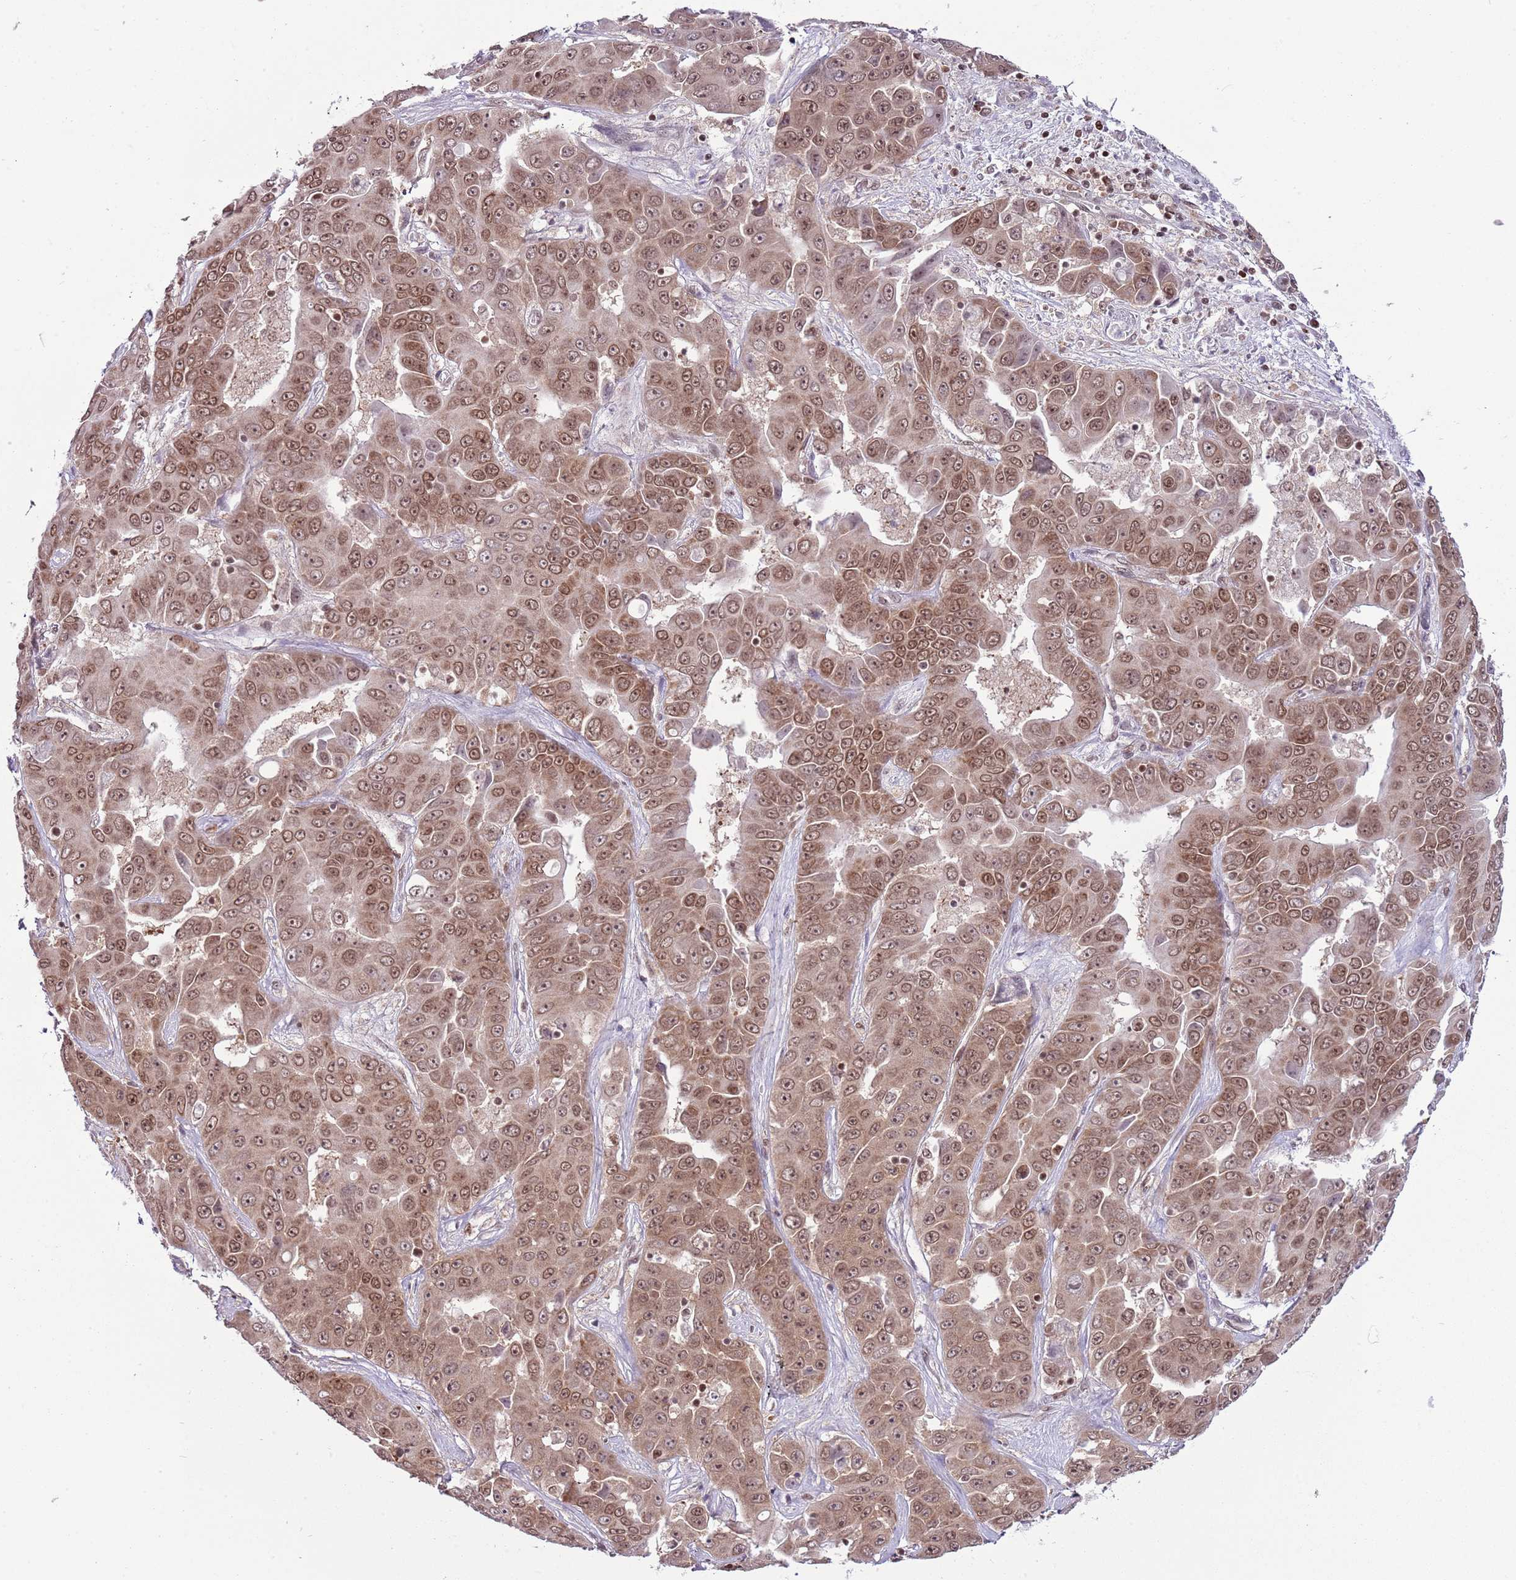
{"staining": {"intensity": "moderate", "quantity": ">75%", "location": "cytoplasmic/membranous,nuclear"}, "tissue": "liver cancer", "cell_type": "Tumor cells", "image_type": "cancer", "snomed": [{"axis": "morphology", "description": "Cholangiocarcinoma"}, {"axis": "topography", "description": "Liver"}], "caption": "Immunohistochemistry histopathology image of neoplastic tissue: liver cholangiocarcinoma stained using immunohistochemistry (IHC) shows medium levels of moderate protein expression localized specifically in the cytoplasmic/membranous and nuclear of tumor cells, appearing as a cytoplasmic/membranous and nuclear brown color.", "gene": "SELENOH", "patient": {"sex": "female", "age": 52}}